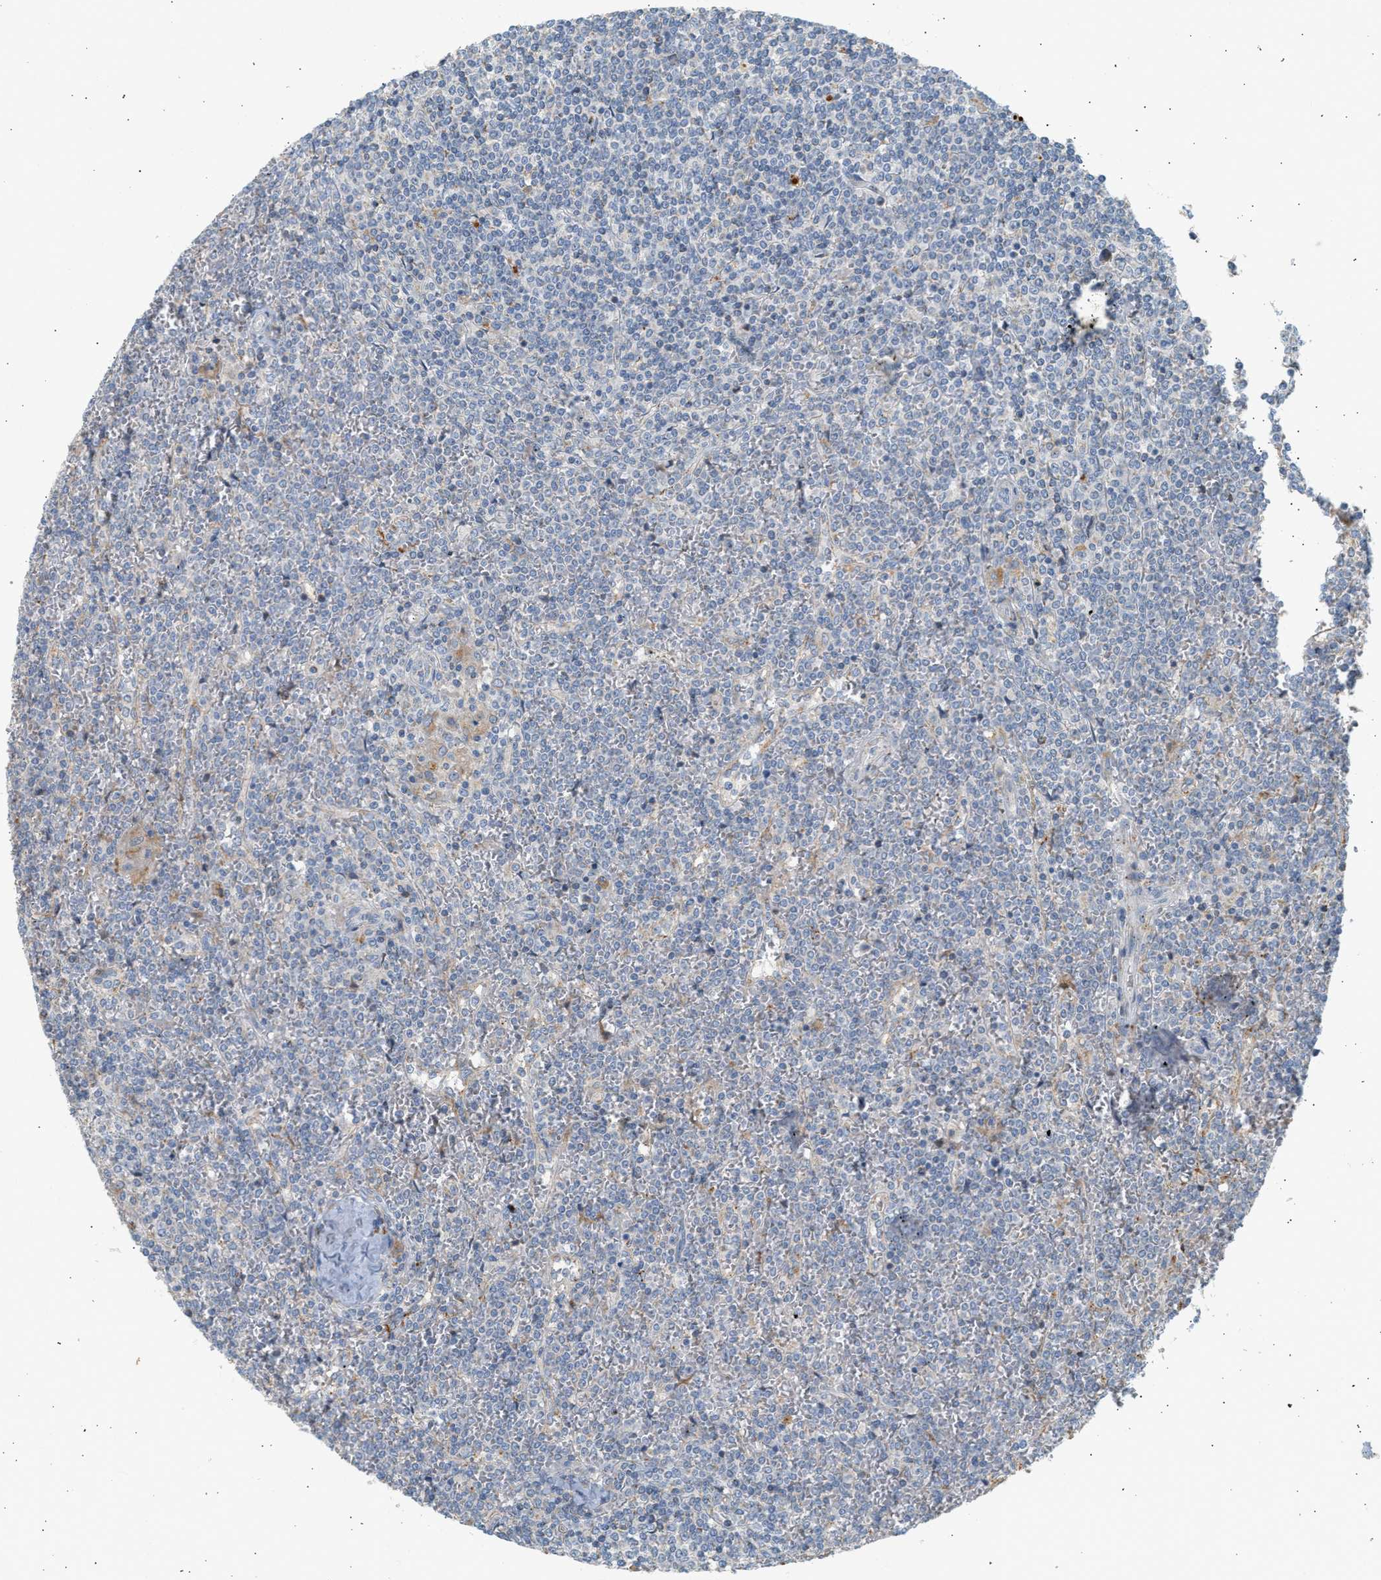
{"staining": {"intensity": "negative", "quantity": "none", "location": "none"}, "tissue": "lymphoma", "cell_type": "Tumor cells", "image_type": "cancer", "snomed": [{"axis": "morphology", "description": "Malignant lymphoma, non-Hodgkin's type, Low grade"}, {"axis": "topography", "description": "Spleen"}], "caption": "Tumor cells show no significant protein staining in malignant lymphoma, non-Hodgkin's type (low-grade).", "gene": "ENTHD1", "patient": {"sex": "female", "age": 19}}